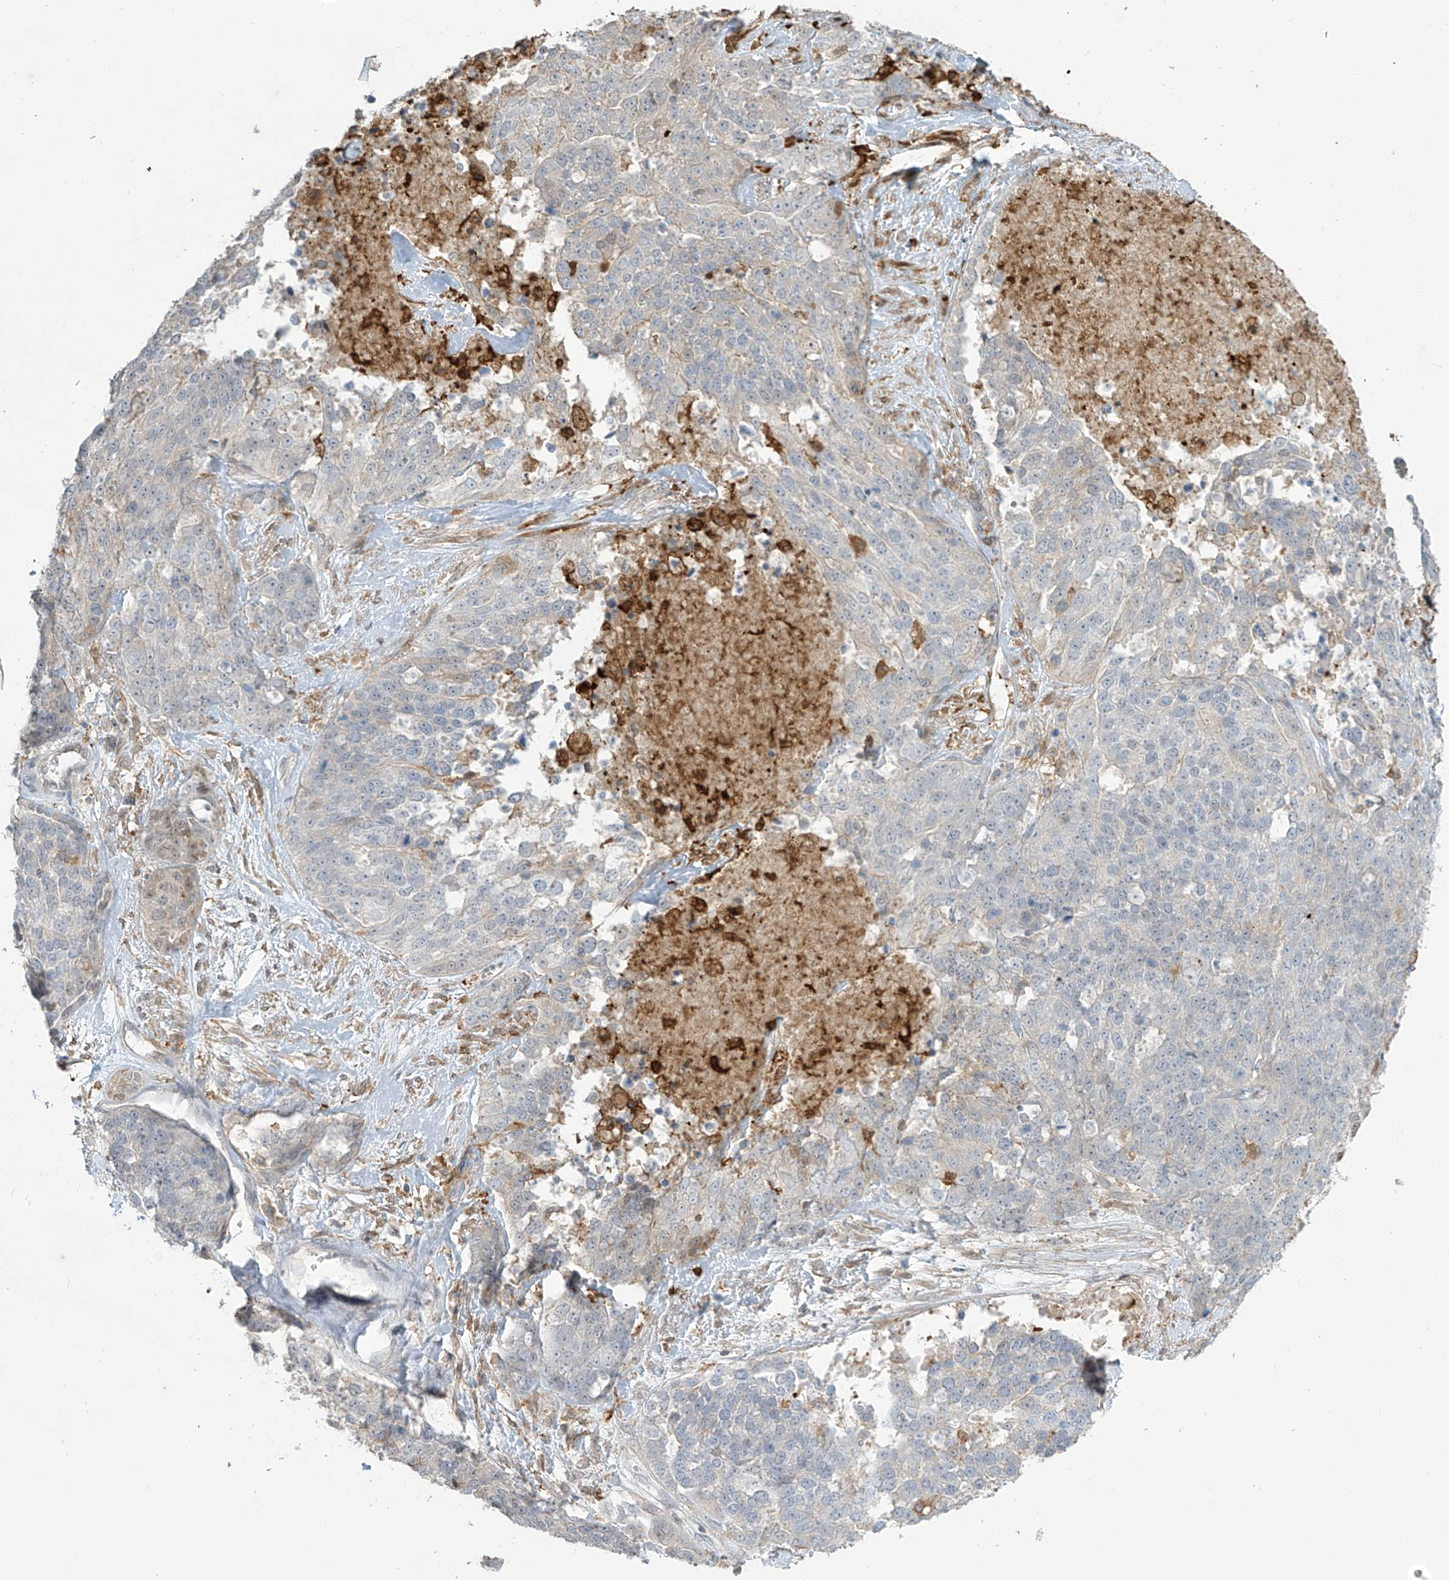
{"staining": {"intensity": "negative", "quantity": "none", "location": "none"}, "tissue": "ovarian cancer", "cell_type": "Tumor cells", "image_type": "cancer", "snomed": [{"axis": "morphology", "description": "Cystadenocarcinoma, serous, NOS"}, {"axis": "topography", "description": "Ovary"}], "caption": "Tumor cells show no significant protein staining in ovarian cancer (serous cystadenocarcinoma).", "gene": "TAGAP", "patient": {"sex": "female", "age": 44}}